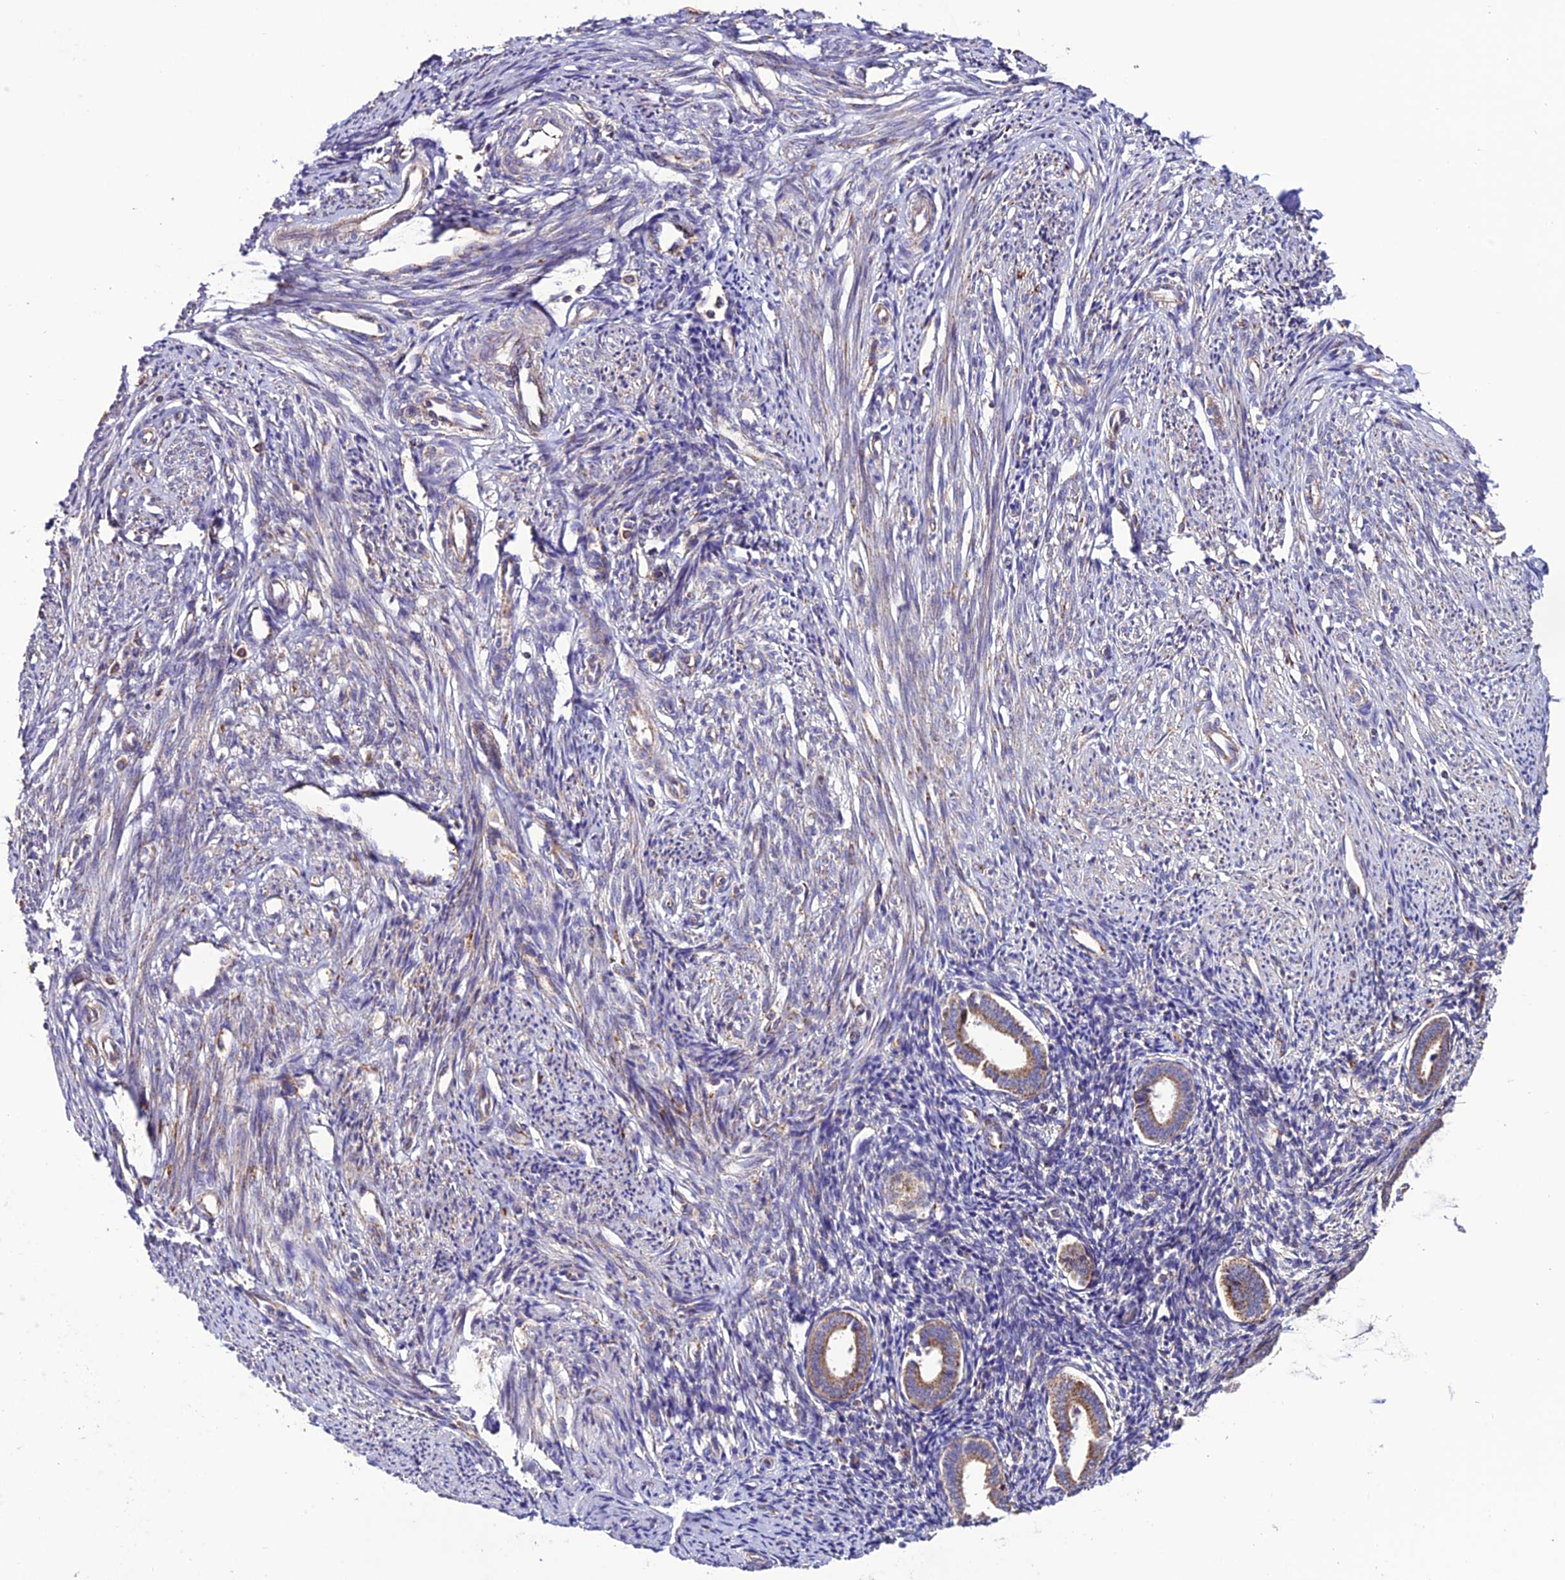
{"staining": {"intensity": "weak", "quantity": "25%-75%", "location": "cytoplasmic/membranous"}, "tissue": "endometrium", "cell_type": "Cells in endometrial stroma", "image_type": "normal", "snomed": [{"axis": "morphology", "description": "Normal tissue, NOS"}, {"axis": "topography", "description": "Endometrium"}], "caption": "Weak cytoplasmic/membranous positivity for a protein is present in approximately 25%-75% of cells in endometrial stroma of unremarkable endometrium using IHC.", "gene": "MRPS9", "patient": {"sex": "female", "age": 56}}